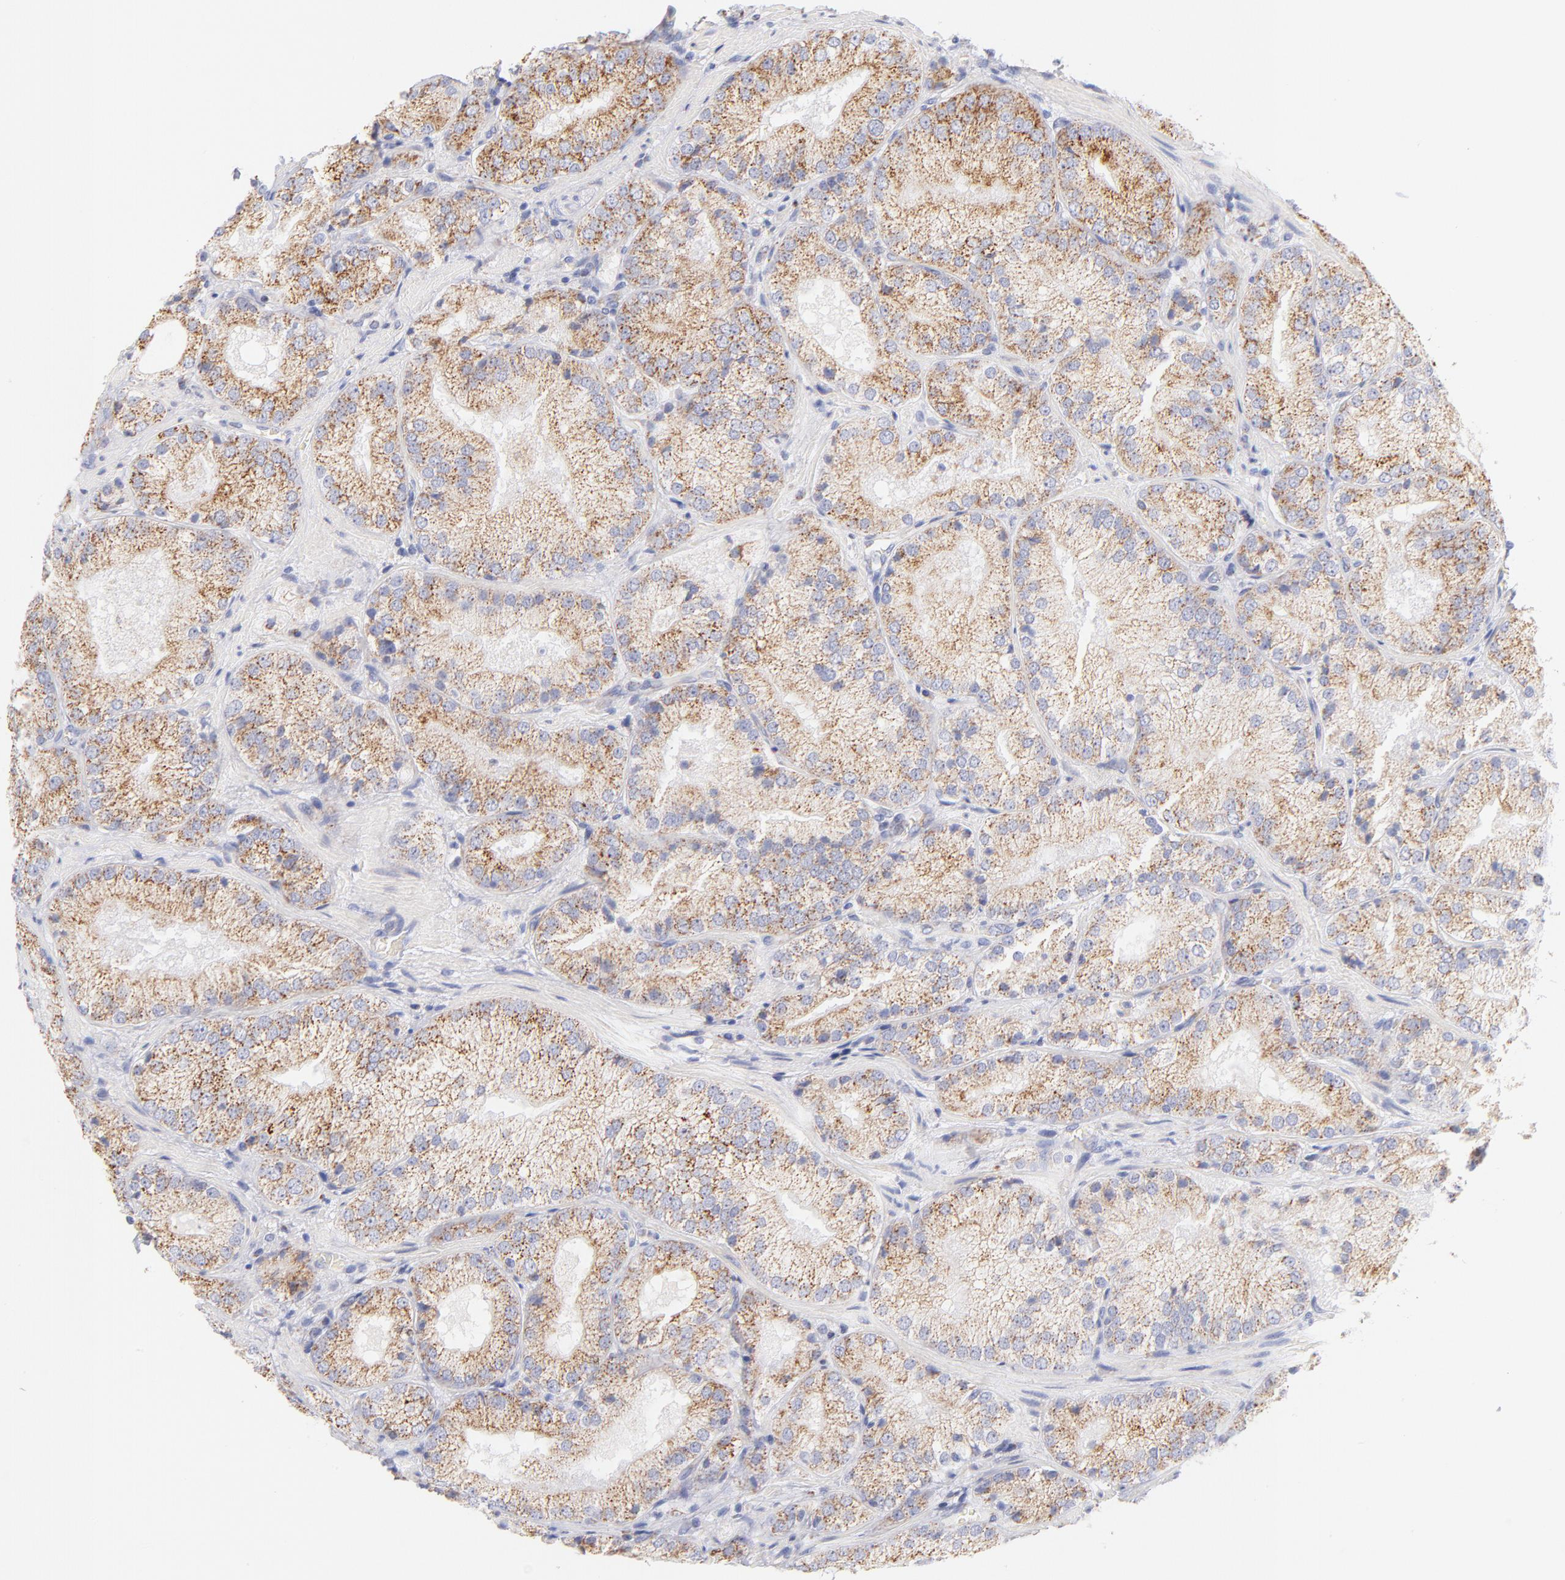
{"staining": {"intensity": "moderate", "quantity": ">75%", "location": "cytoplasmic/membranous"}, "tissue": "prostate cancer", "cell_type": "Tumor cells", "image_type": "cancer", "snomed": [{"axis": "morphology", "description": "Adenocarcinoma, Low grade"}, {"axis": "topography", "description": "Prostate"}], "caption": "IHC (DAB) staining of human prostate adenocarcinoma (low-grade) reveals moderate cytoplasmic/membranous protein expression in about >75% of tumor cells.", "gene": "AIFM1", "patient": {"sex": "male", "age": 60}}